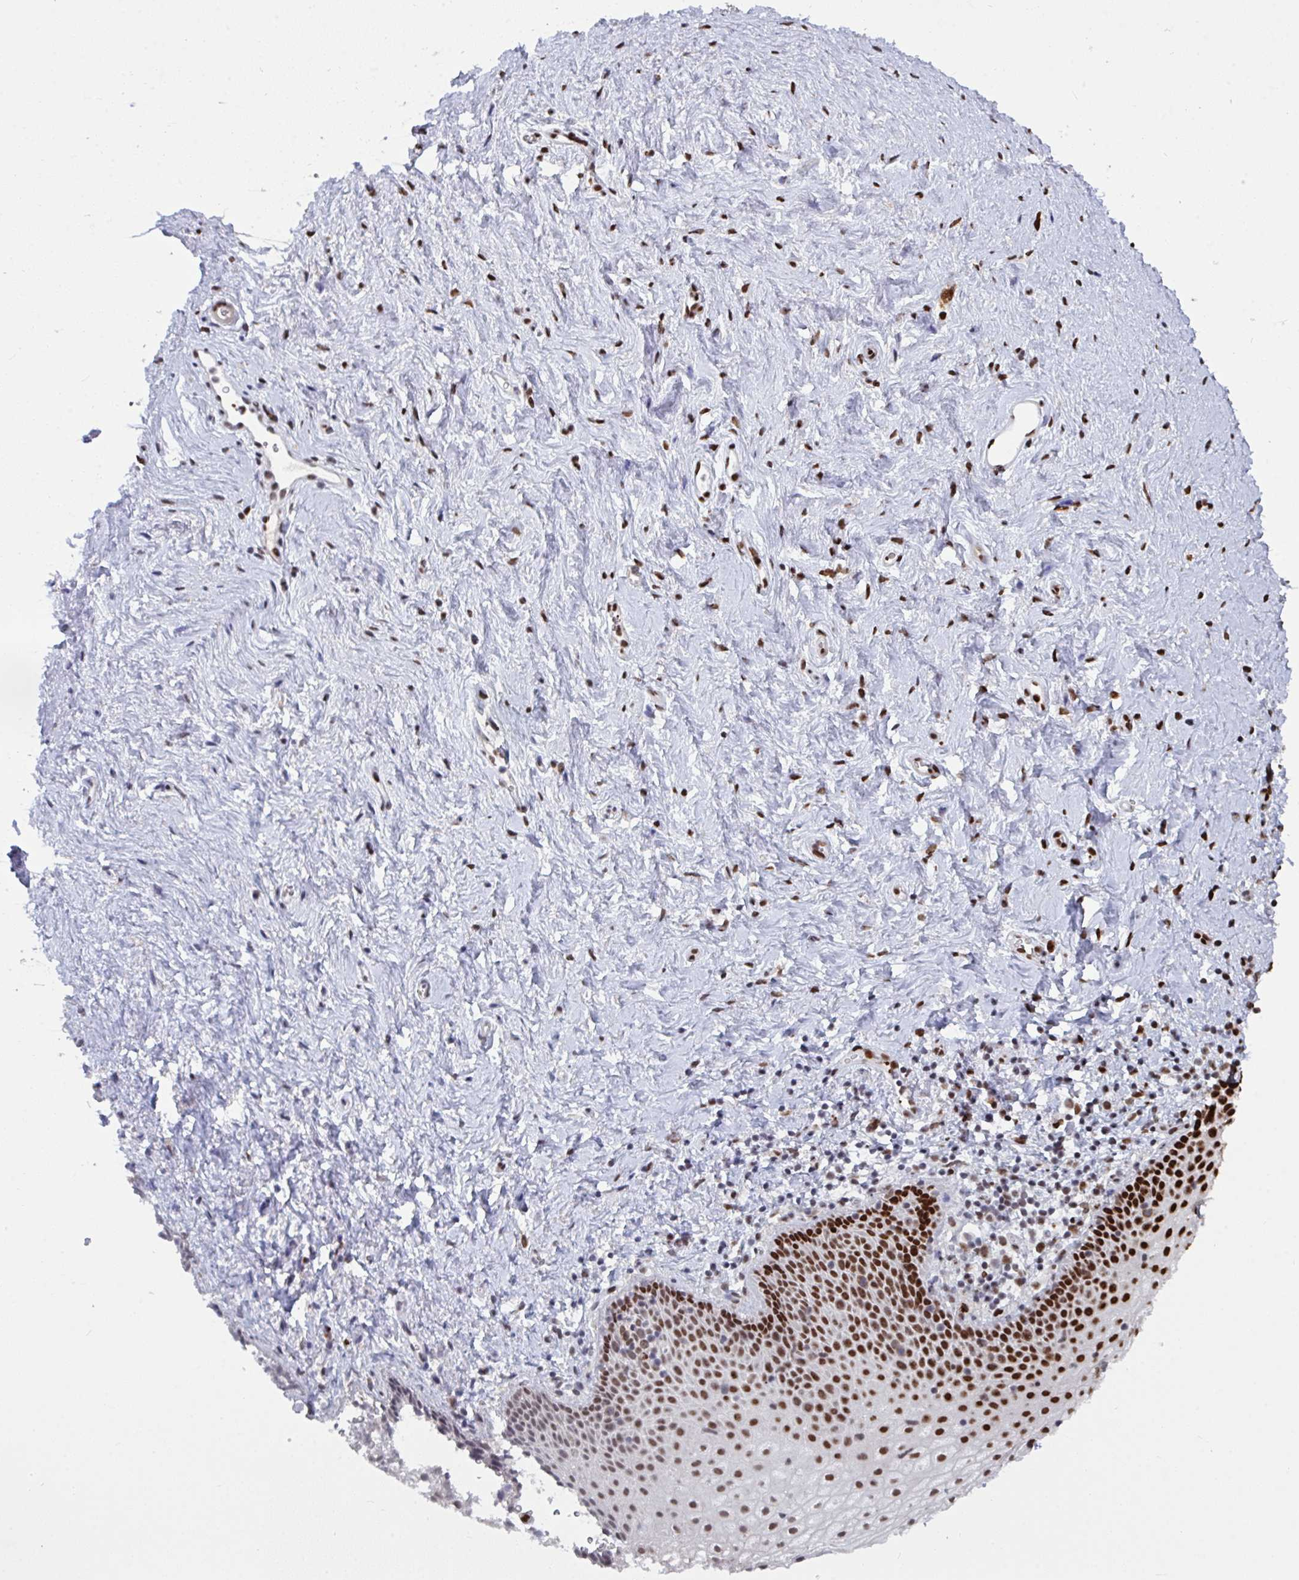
{"staining": {"intensity": "strong", "quantity": ">75%", "location": "nuclear"}, "tissue": "vagina", "cell_type": "Squamous epithelial cells", "image_type": "normal", "snomed": [{"axis": "morphology", "description": "Normal tissue, NOS"}, {"axis": "topography", "description": "Vagina"}], "caption": "A photomicrograph of human vagina stained for a protein reveals strong nuclear brown staining in squamous epithelial cells. (IHC, brightfield microscopy, high magnification).", "gene": "ZNF607", "patient": {"sex": "female", "age": 61}}